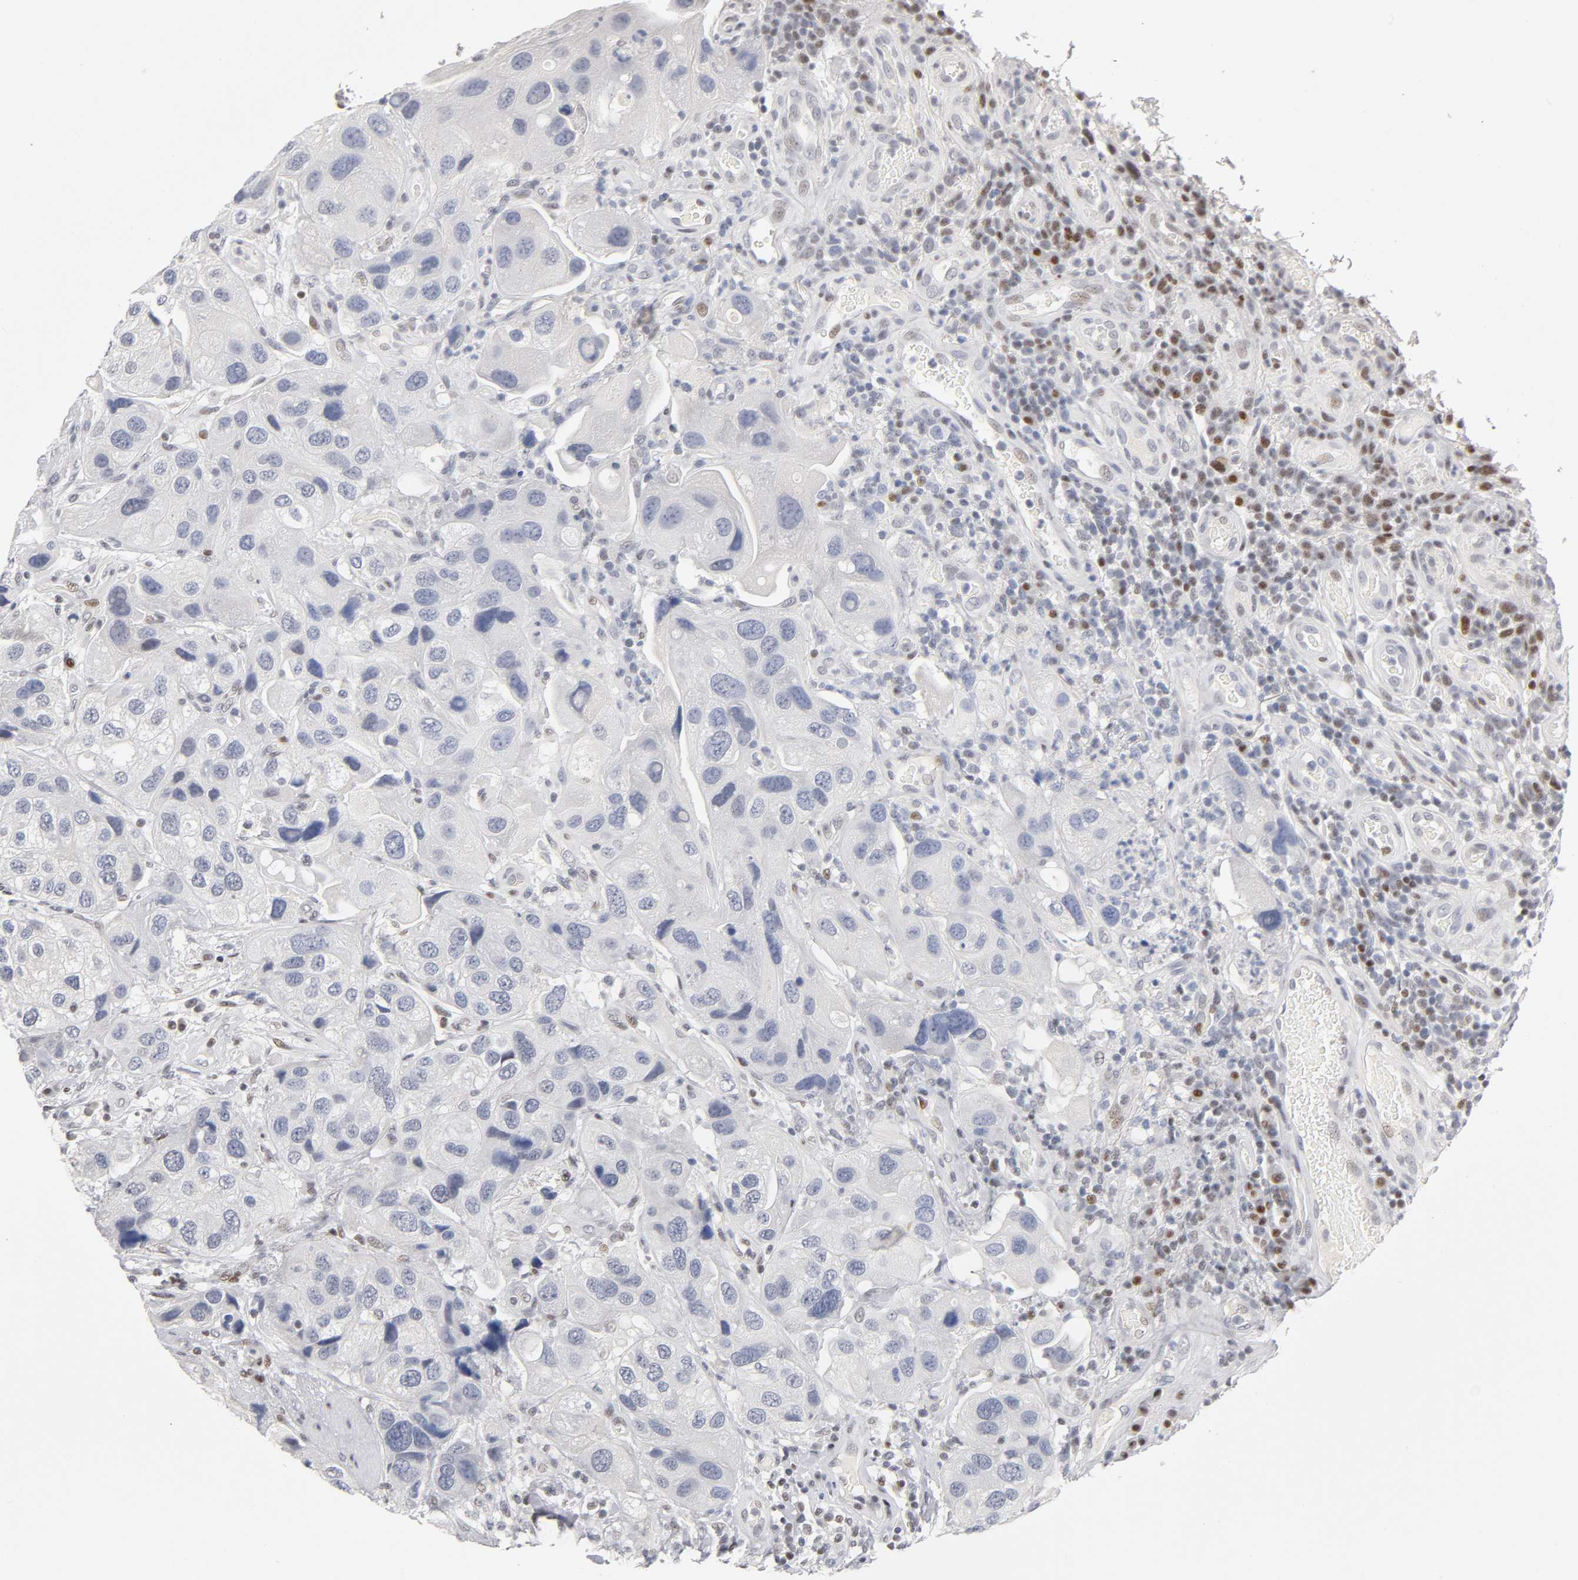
{"staining": {"intensity": "negative", "quantity": "none", "location": "none"}, "tissue": "urothelial cancer", "cell_type": "Tumor cells", "image_type": "cancer", "snomed": [{"axis": "morphology", "description": "Urothelial carcinoma, High grade"}, {"axis": "topography", "description": "Urinary bladder"}], "caption": "The immunohistochemistry (IHC) image has no significant staining in tumor cells of high-grade urothelial carcinoma tissue.", "gene": "SP3", "patient": {"sex": "female", "age": 64}}